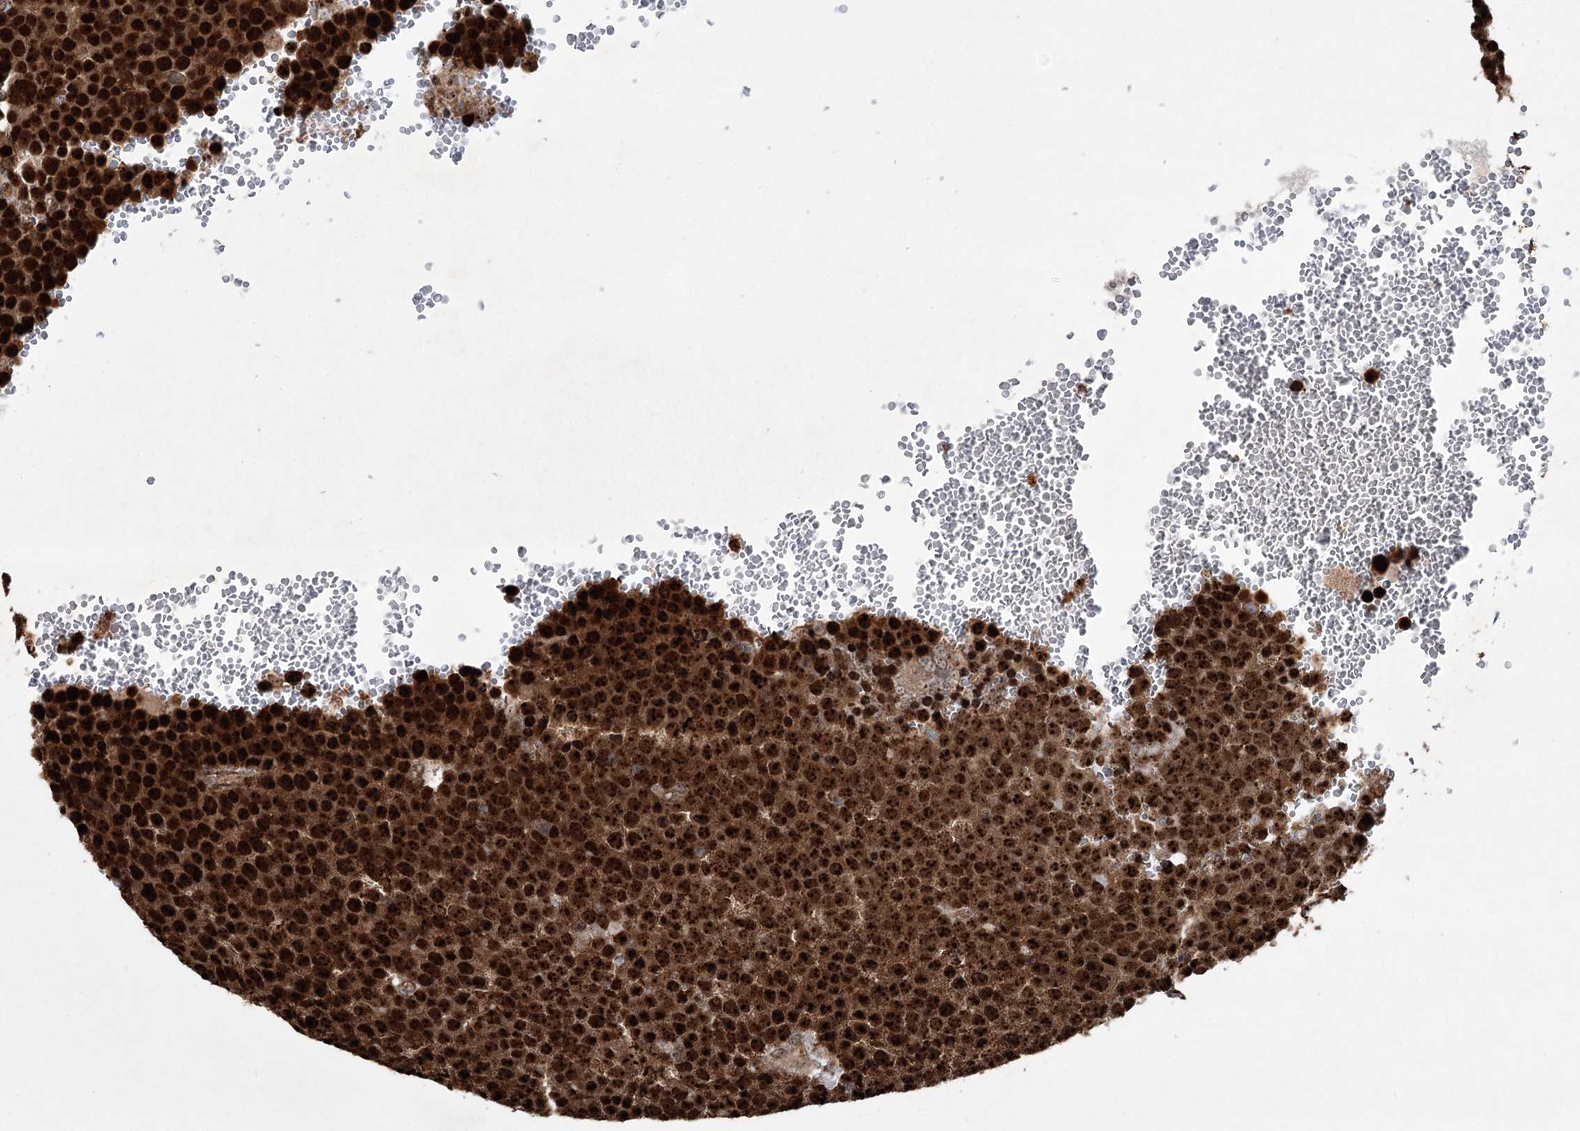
{"staining": {"intensity": "strong", "quantity": ">75%", "location": "nuclear"}, "tissue": "testis cancer", "cell_type": "Tumor cells", "image_type": "cancer", "snomed": [{"axis": "morphology", "description": "Seminoma, NOS"}, {"axis": "topography", "description": "Testis"}], "caption": "IHC (DAB (3,3'-diaminobenzidine)) staining of human testis cancer exhibits strong nuclear protein staining in about >75% of tumor cells.", "gene": "SERINC5", "patient": {"sex": "male", "age": 71}}